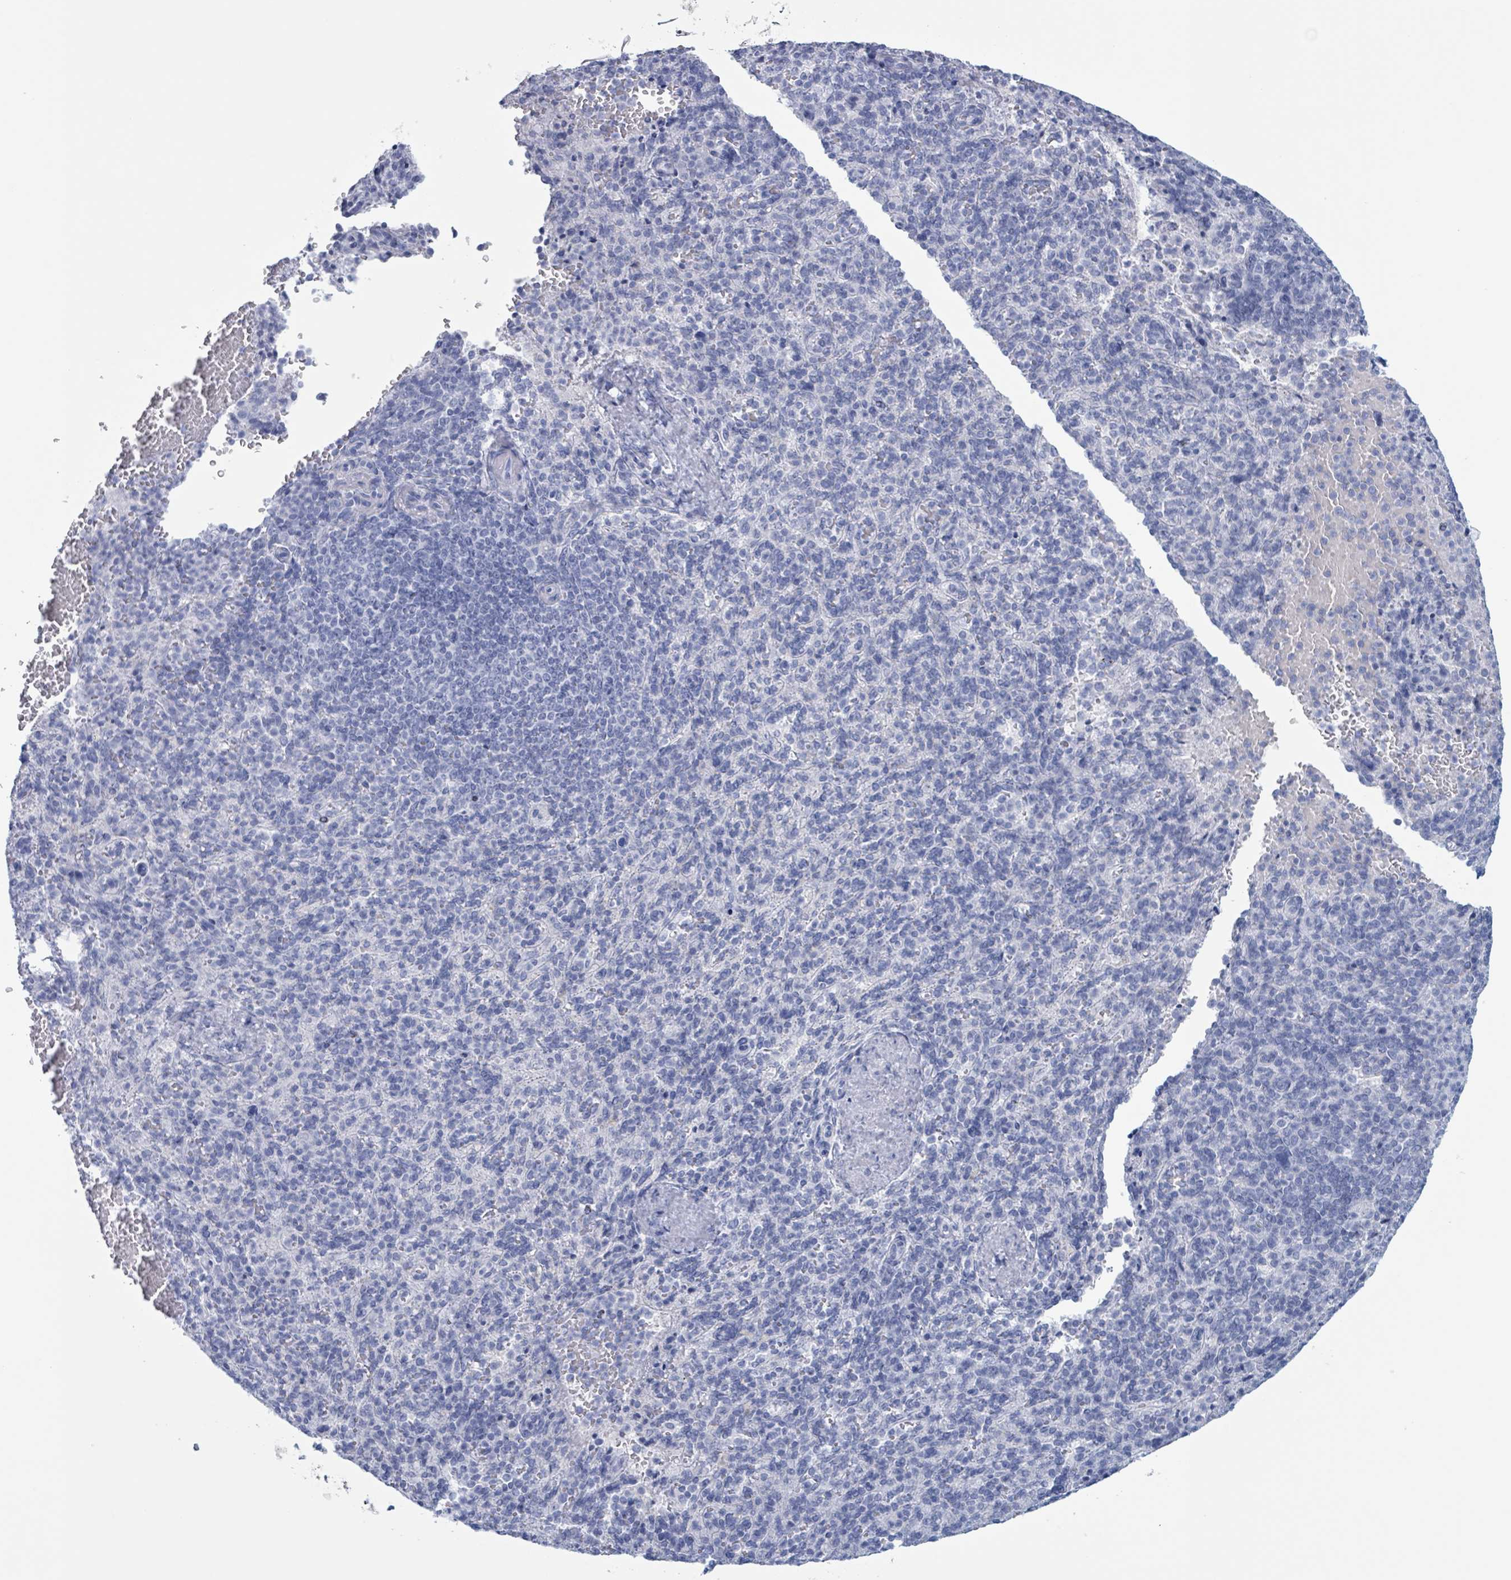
{"staining": {"intensity": "negative", "quantity": "none", "location": "none"}, "tissue": "spleen", "cell_type": "Cells in red pulp", "image_type": "normal", "snomed": [{"axis": "morphology", "description": "Normal tissue, NOS"}, {"axis": "topography", "description": "Spleen"}], "caption": "Immunohistochemistry (IHC) histopathology image of unremarkable spleen: spleen stained with DAB reveals no significant protein positivity in cells in red pulp.", "gene": "KLK4", "patient": {"sex": "female", "age": 74}}